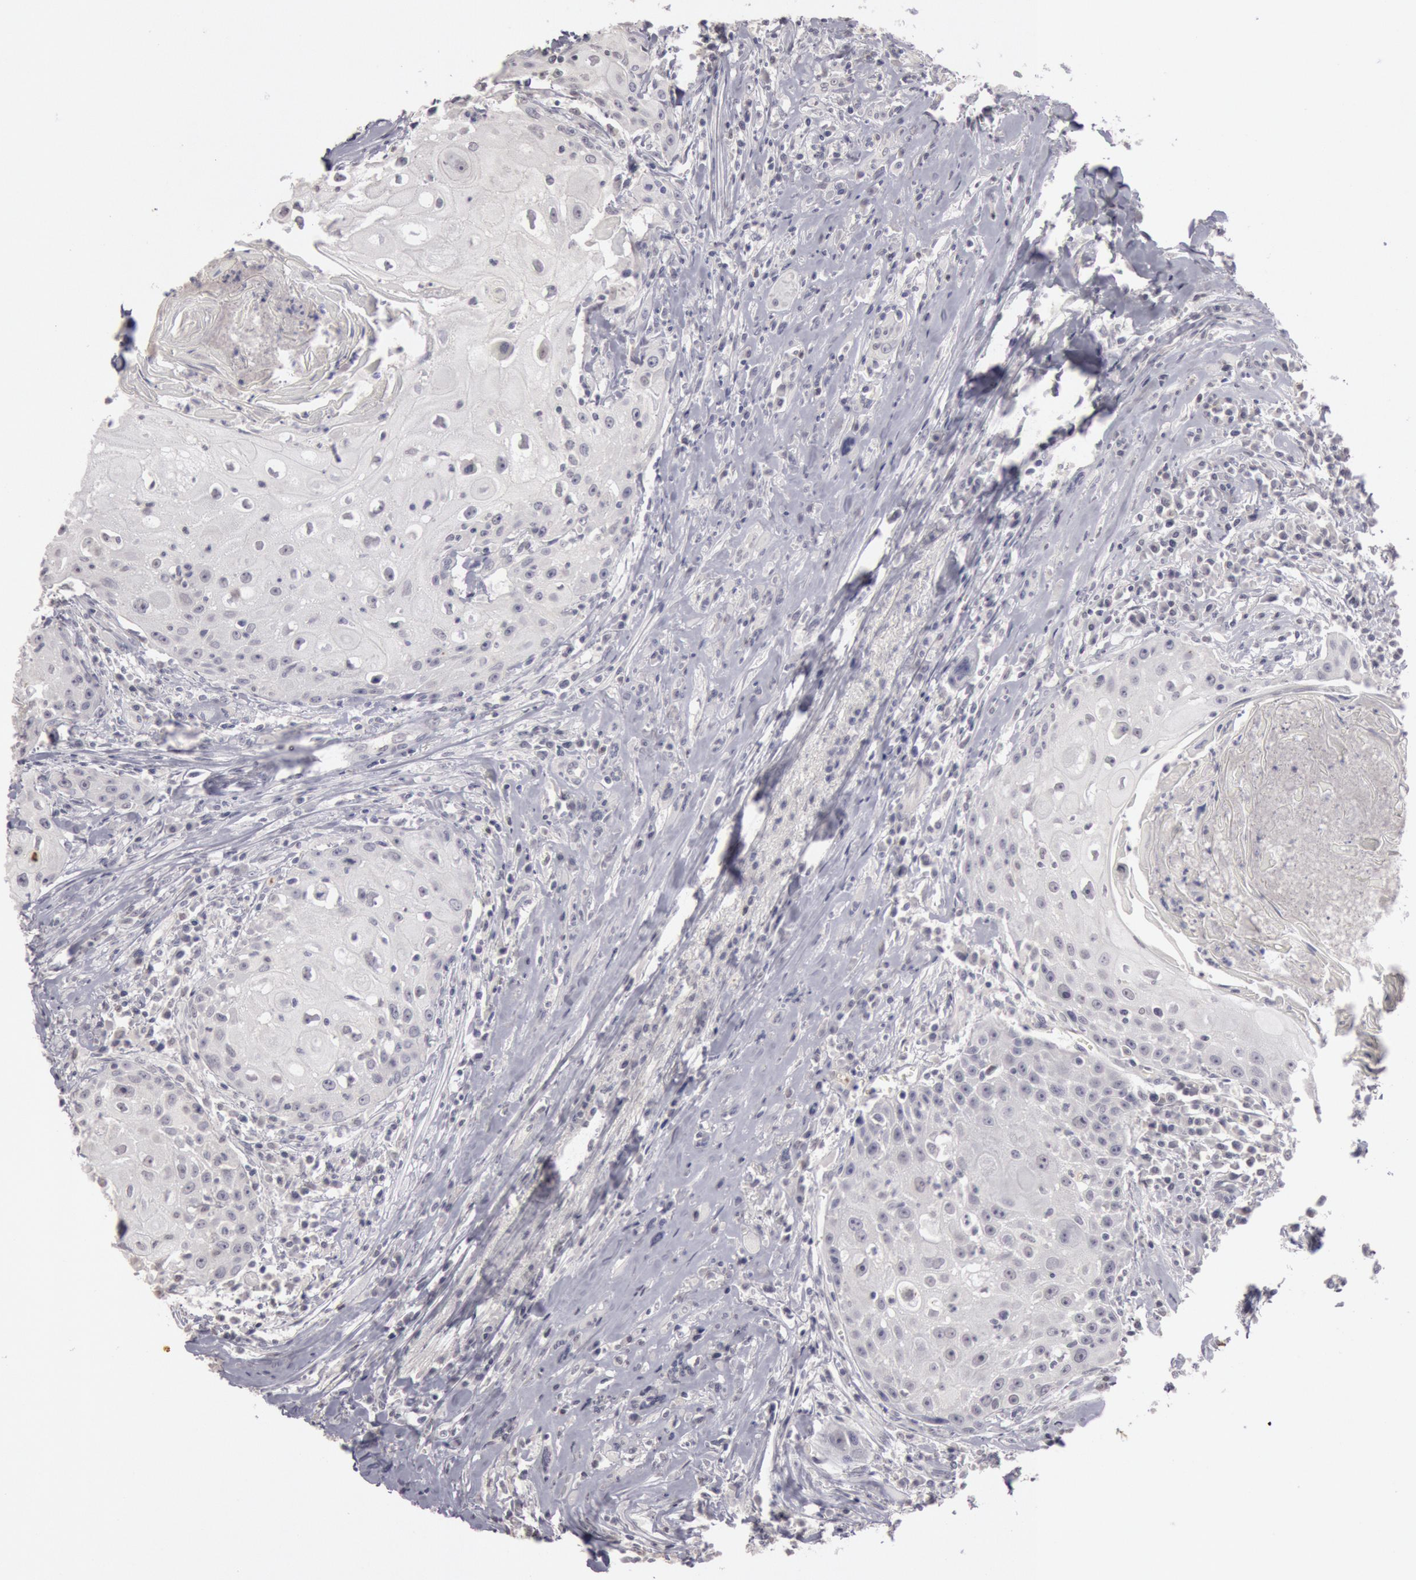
{"staining": {"intensity": "negative", "quantity": "none", "location": "none"}, "tissue": "head and neck cancer", "cell_type": "Tumor cells", "image_type": "cancer", "snomed": [{"axis": "morphology", "description": "Squamous cell carcinoma, NOS"}, {"axis": "topography", "description": "Oral tissue"}, {"axis": "topography", "description": "Head-Neck"}], "caption": "DAB immunohistochemical staining of human head and neck cancer displays no significant staining in tumor cells.", "gene": "RIMBP3C", "patient": {"sex": "female", "age": 82}}